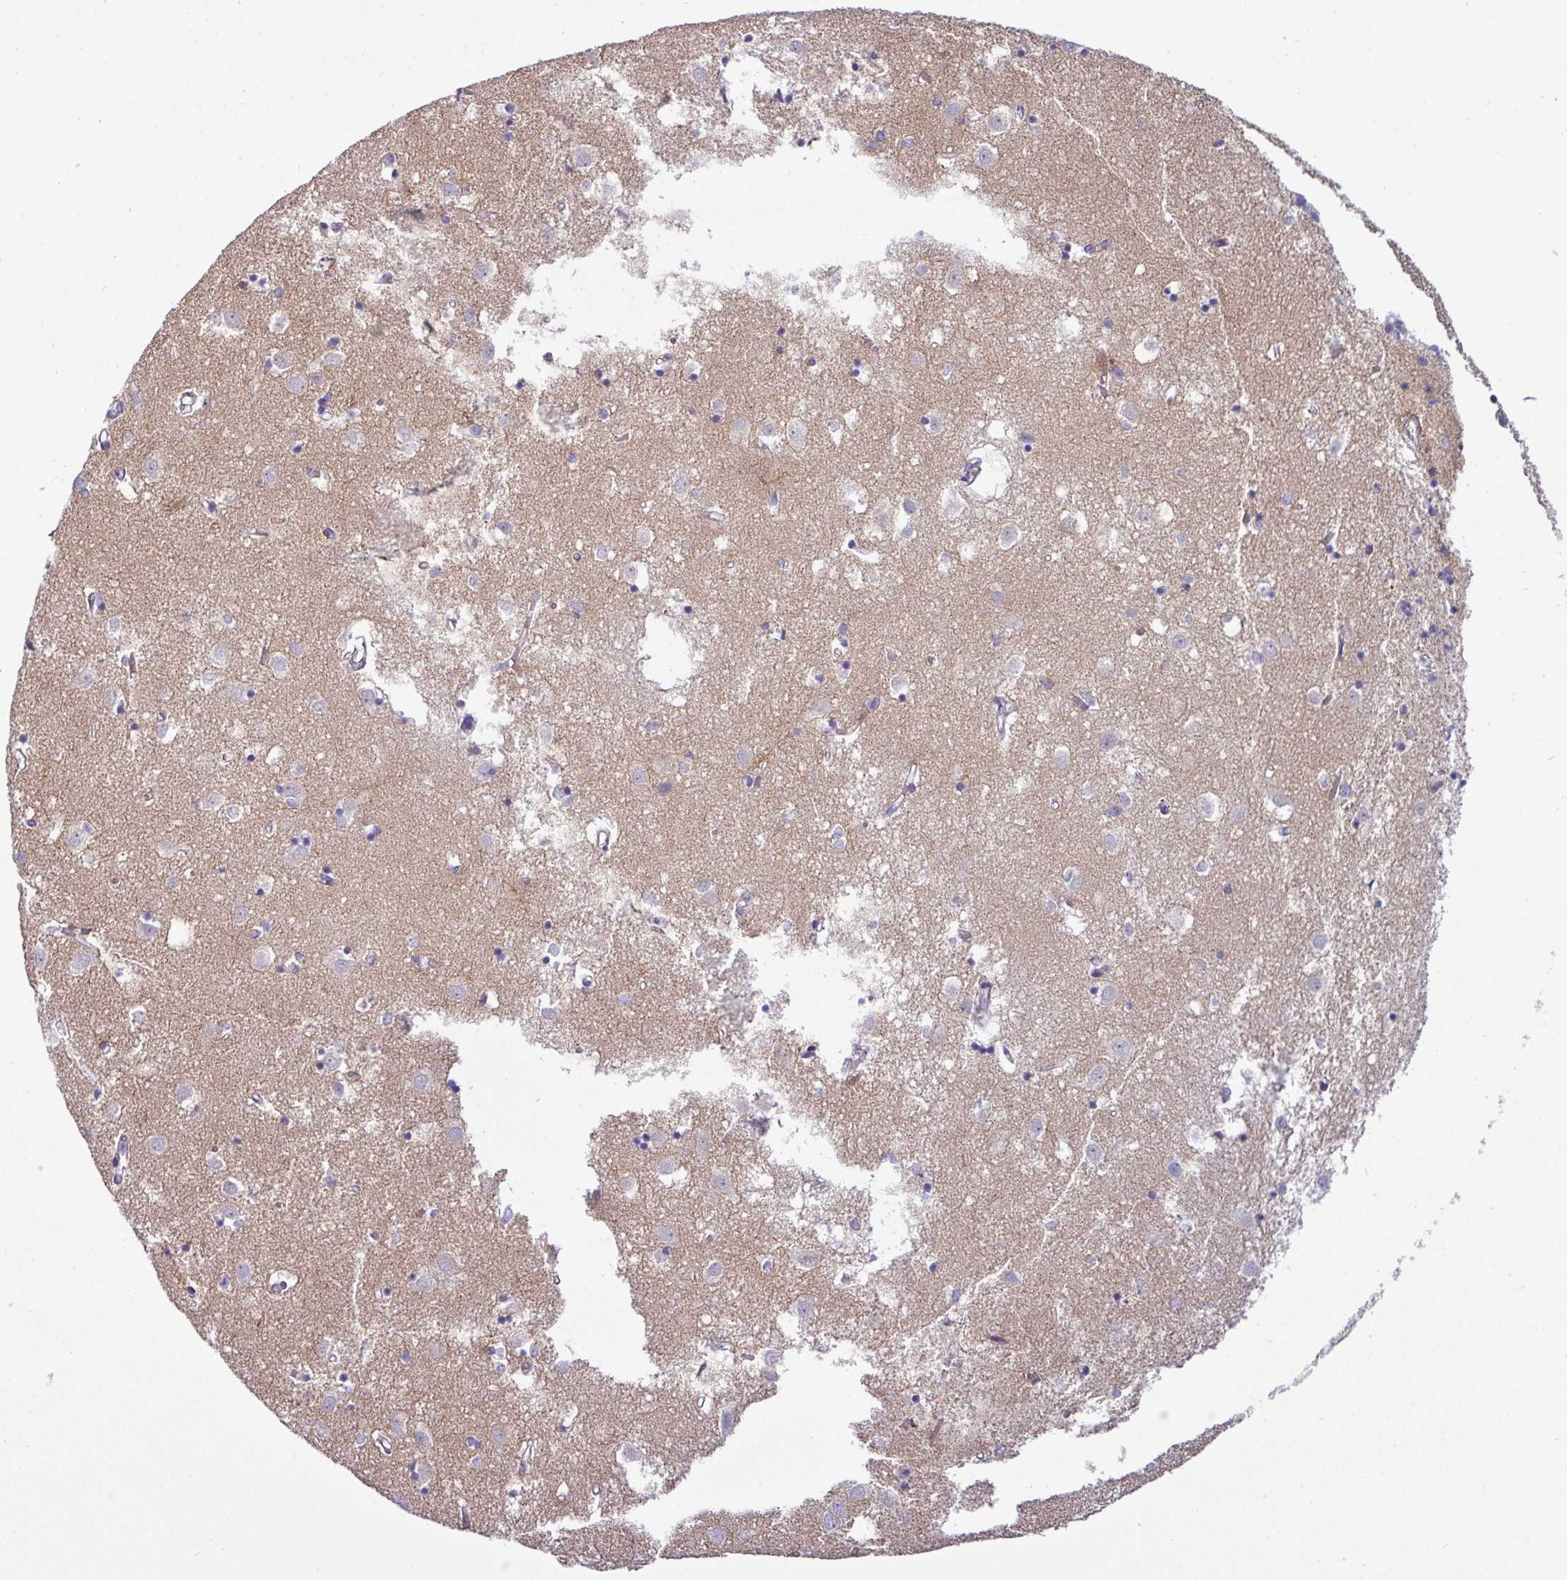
{"staining": {"intensity": "negative", "quantity": "none", "location": "none"}, "tissue": "caudate", "cell_type": "Glial cells", "image_type": "normal", "snomed": [{"axis": "morphology", "description": "Normal tissue, NOS"}, {"axis": "topography", "description": "Lateral ventricle wall"}], "caption": "This is a photomicrograph of IHC staining of unremarkable caudate, which shows no staining in glial cells.", "gene": "ACAP3", "patient": {"sex": "male", "age": 70}}